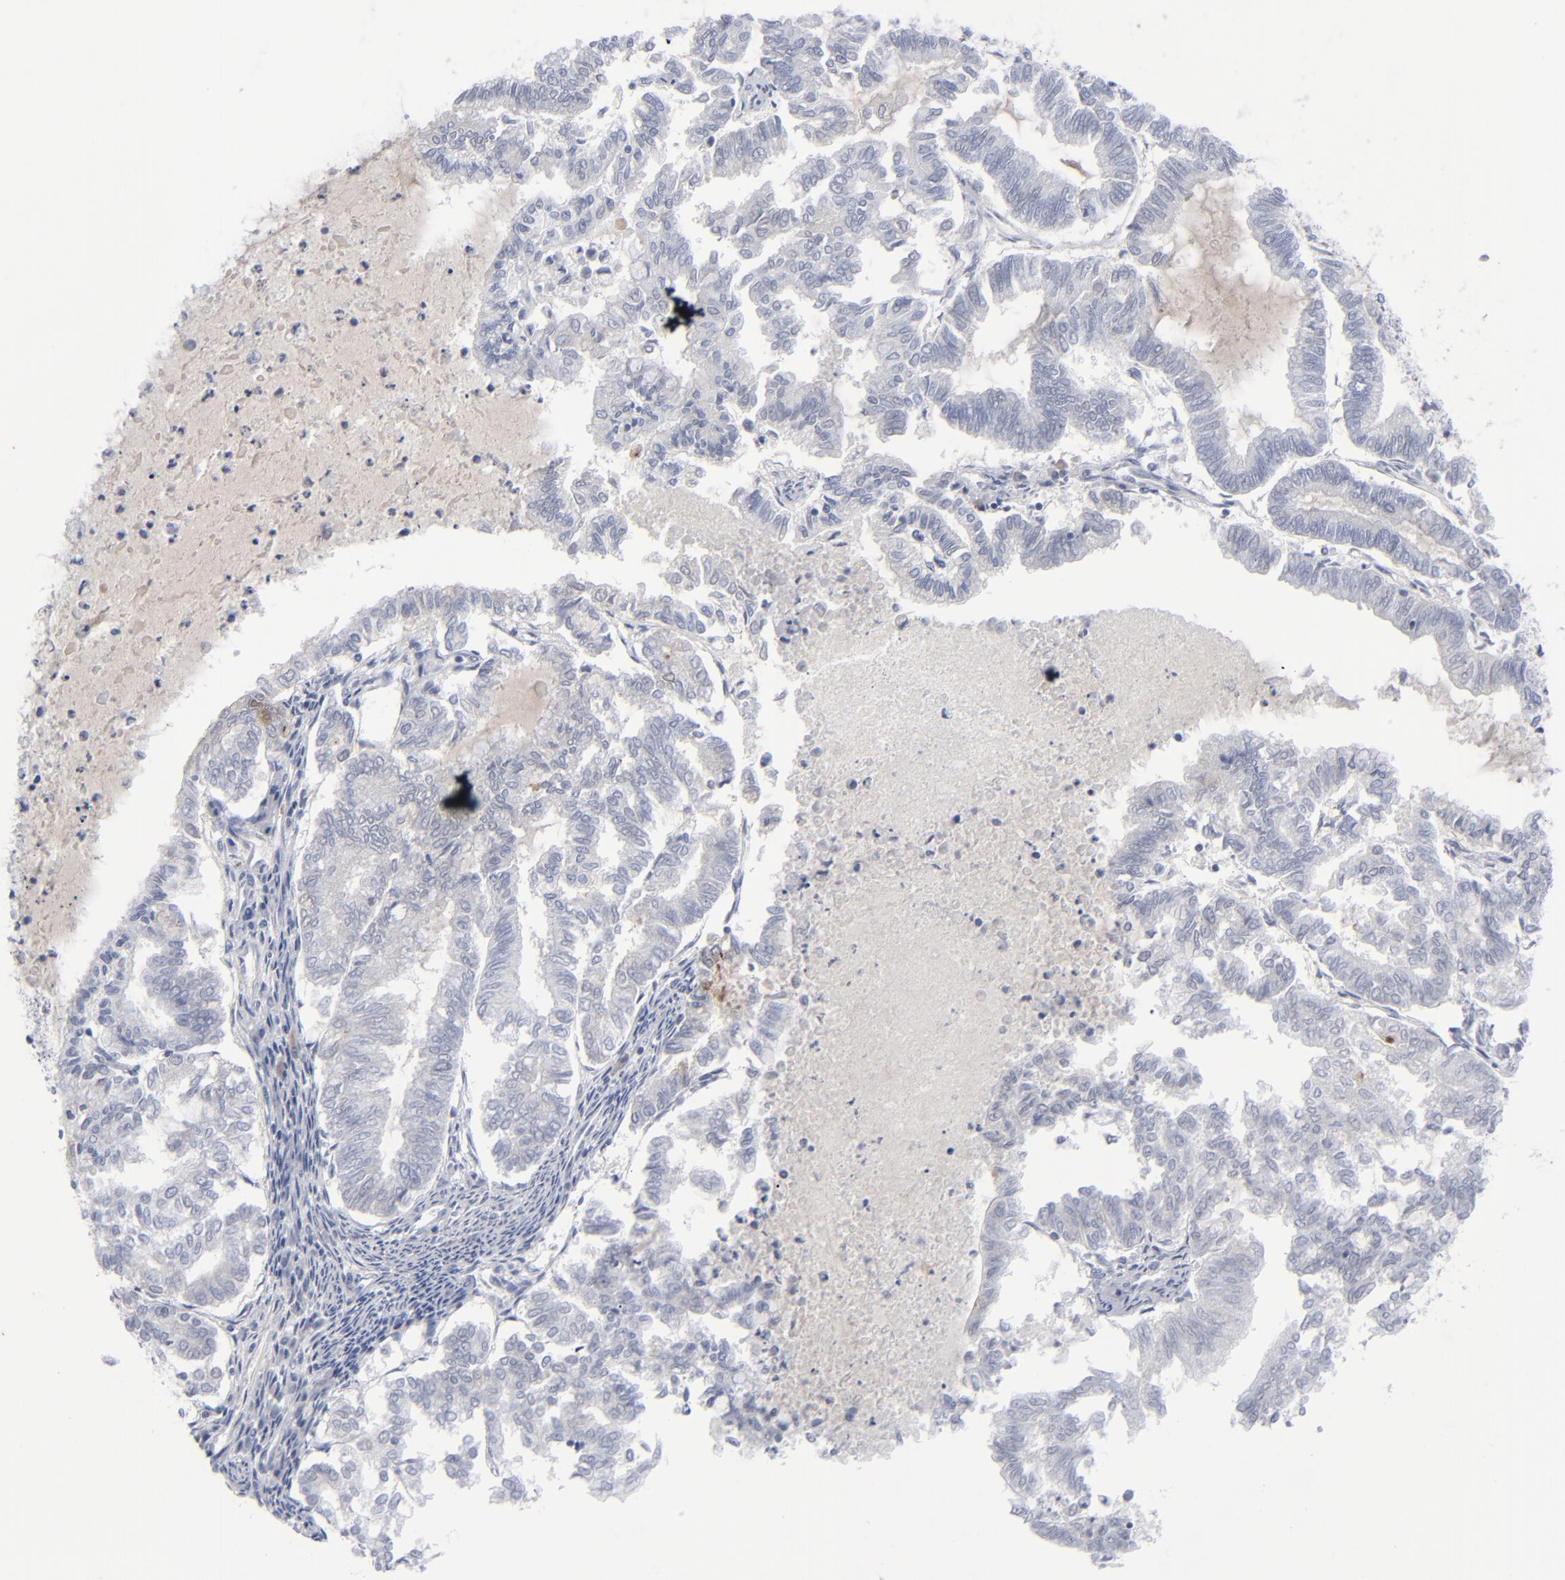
{"staining": {"intensity": "negative", "quantity": "none", "location": "none"}, "tissue": "endometrial cancer", "cell_type": "Tumor cells", "image_type": "cancer", "snomed": [{"axis": "morphology", "description": "Adenocarcinoma, NOS"}, {"axis": "topography", "description": "Endometrium"}], "caption": "Endometrial adenocarcinoma stained for a protein using IHC shows no positivity tumor cells.", "gene": "MSLN", "patient": {"sex": "female", "age": 79}}